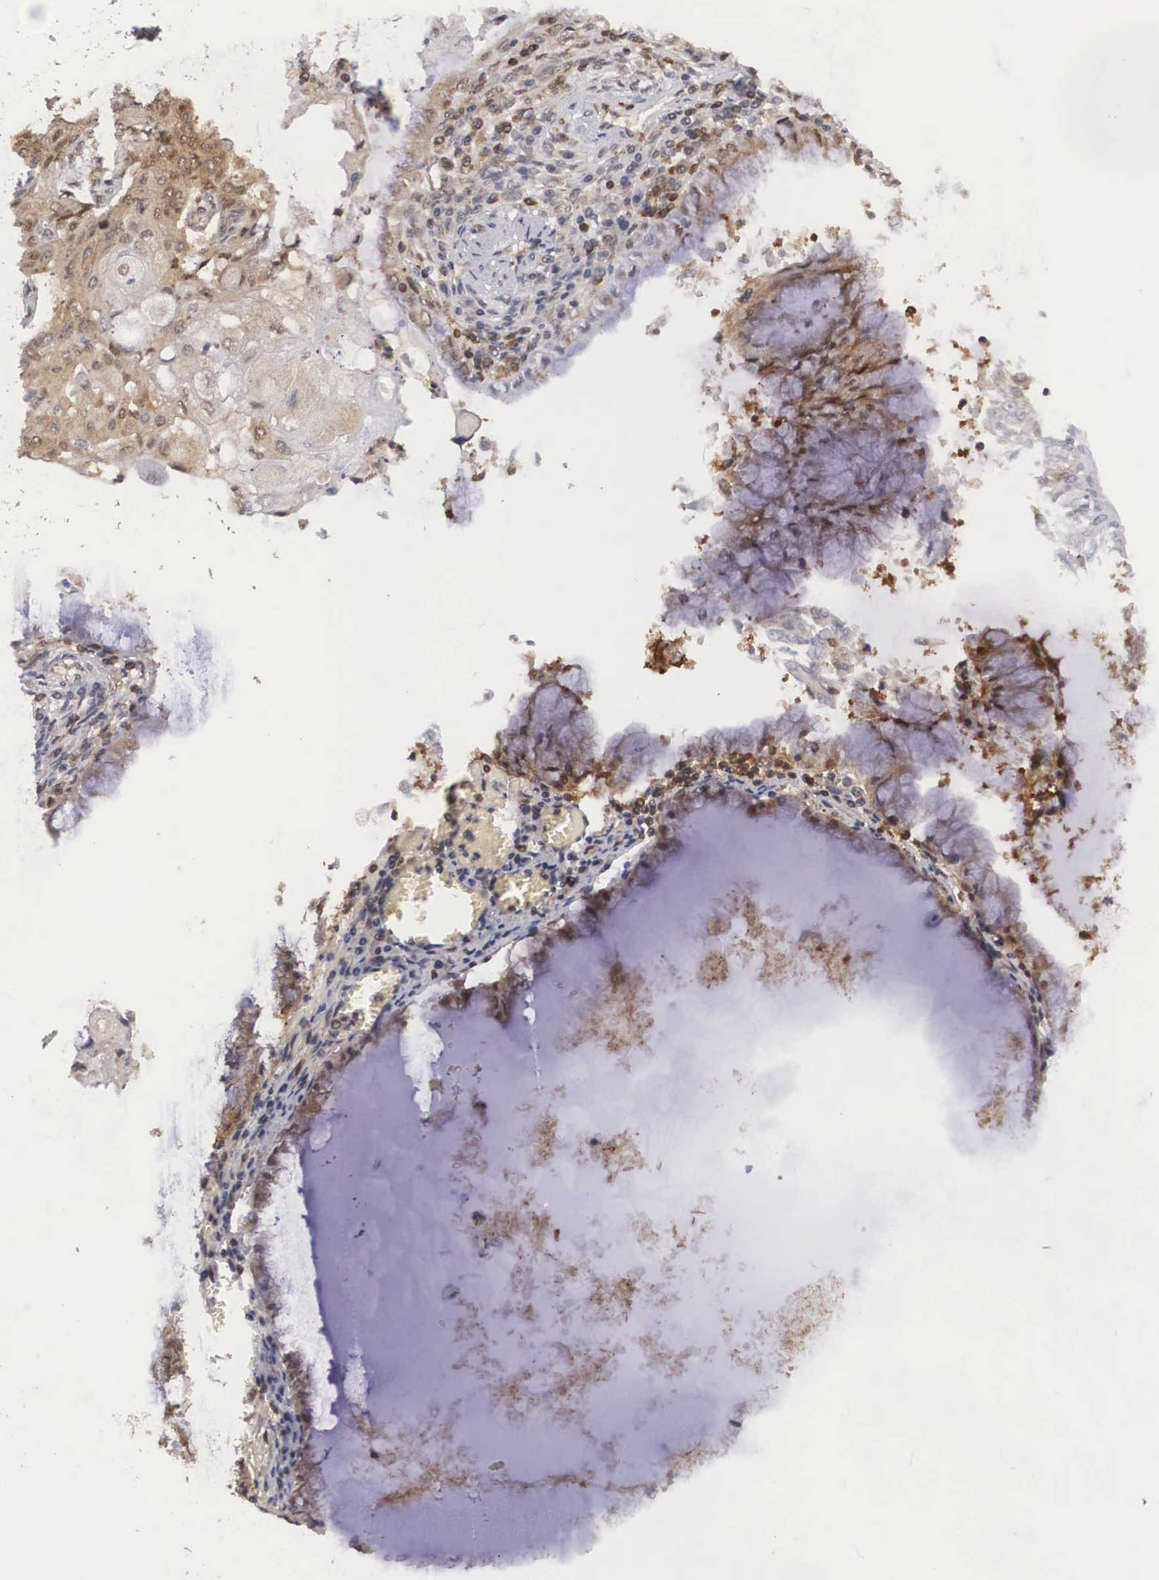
{"staining": {"intensity": "moderate", "quantity": ">75%", "location": "cytoplasmic/membranous,nuclear"}, "tissue": "endometrial cancer", "cell_type": "Tumor cells", "image_type": "cancer", "snomed": [{"axis": "morphology", "description": "Adenocarcinoma, NOS"}, {"axis": "topography", "description": "Endometrium"}], "caption": "Human endometrial adenocarcinoma stained with a protein marker shows moderate staining in tumor cells.", "gene": "ADSL", "patient": {"sex": "female", "age": 79}}